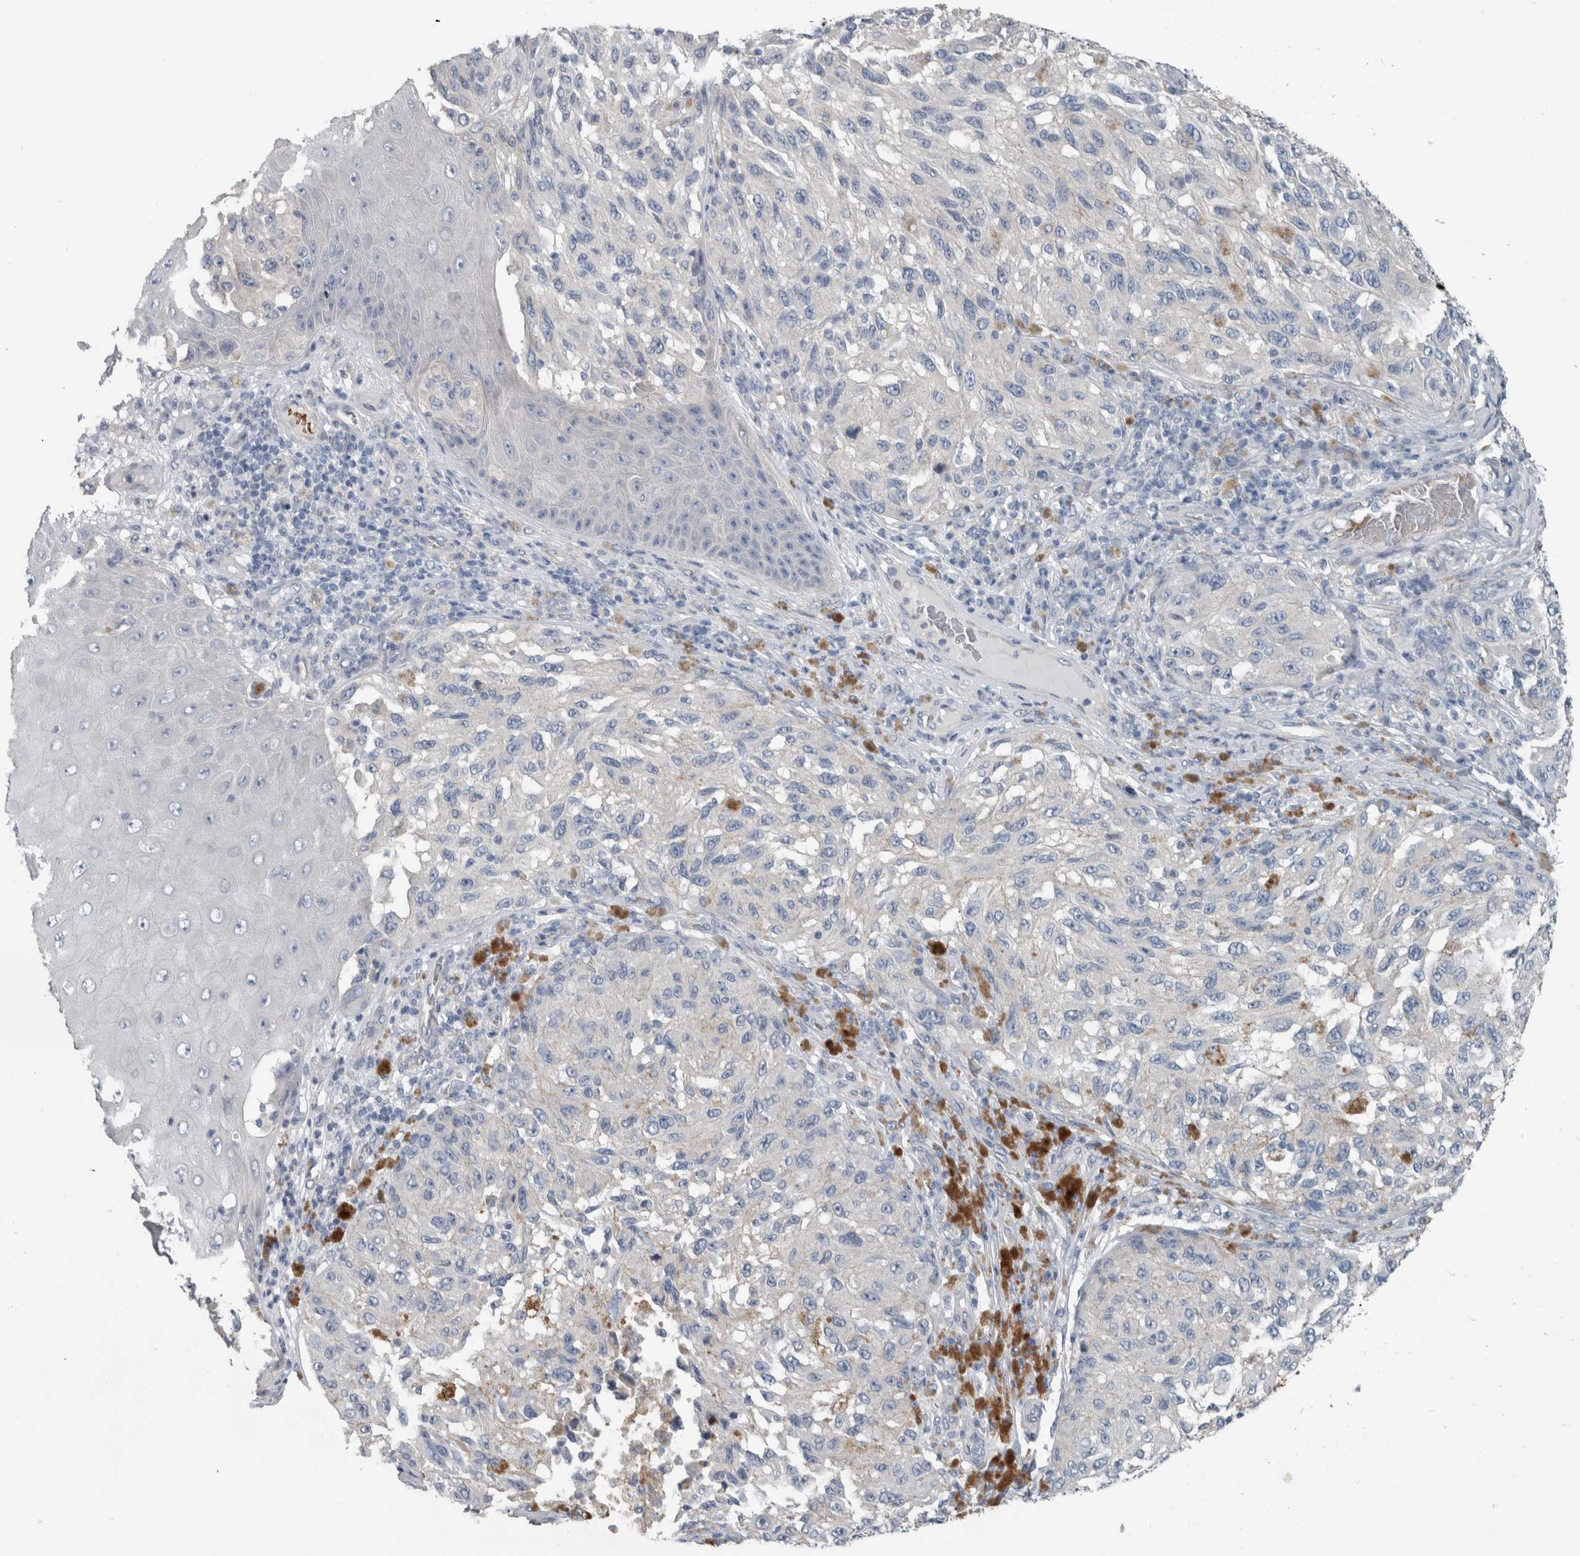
{"staining": {"intensity": "negative", "quantity": "none", "location": "none"}, "tissue": "melanoma", "cell_type": "Tumor cells", "image_type": "cancer", "snomed": [{"axis": "morphology", "description": "Malignant melanoma, NOS"}, {"axis": "topography", "description": "Skin"}], "caption": "DAB (3,3'-diaminobenzidine) immunohistochemical staining of melanoma displays no significant expression in tumor cells.", "gene": "SH3GL2", "patient": {"sex": "female", "age": 73}}